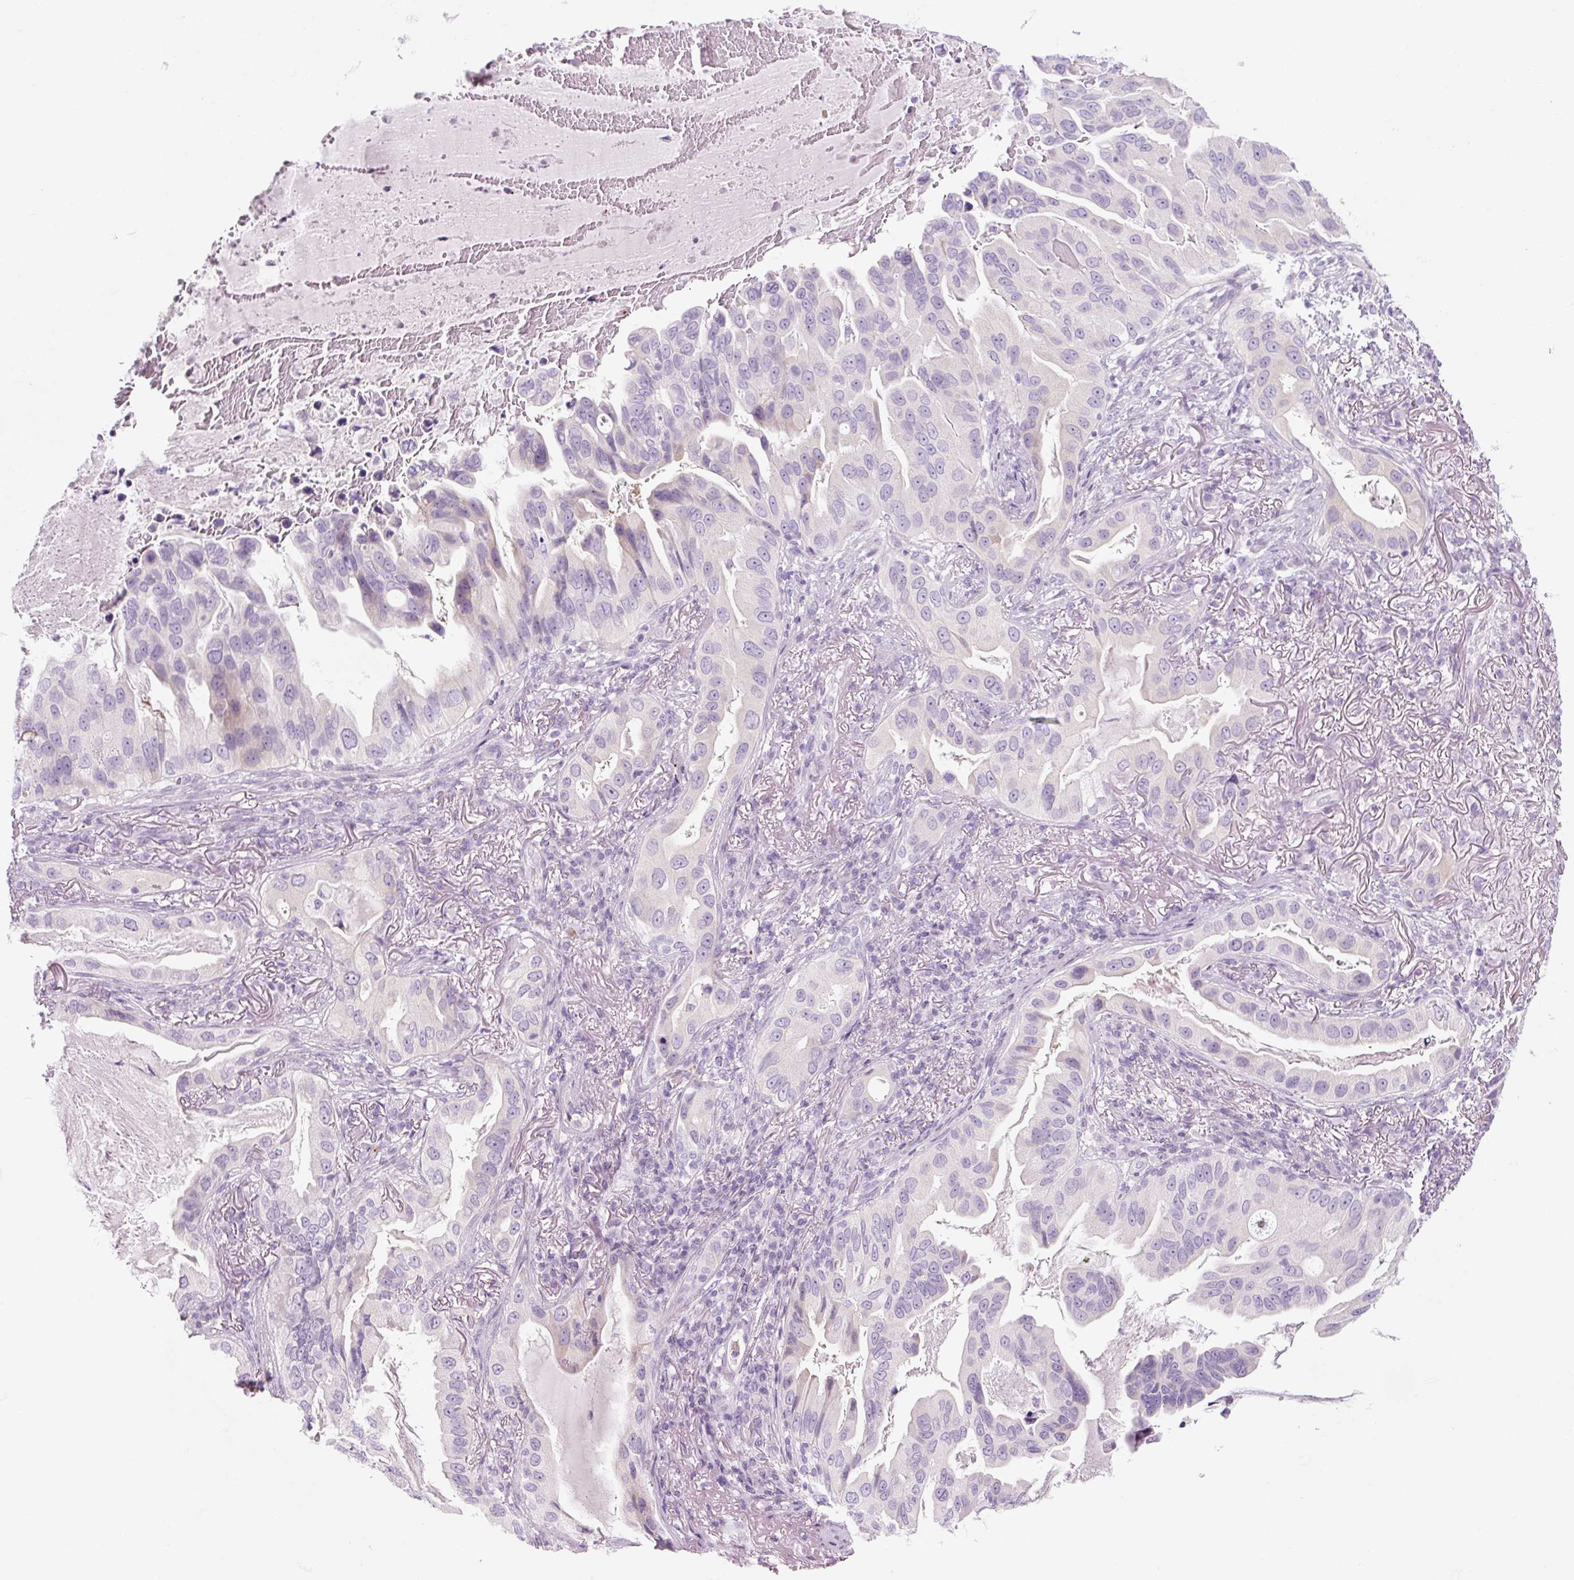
{"staining": {"intensity": "negative", "quantity": "none", "location": "none"}, "tissue": "lung cancer", "cell_type": "Tumor cells", "image_type": "cancer", "snomed": [{"axis": "morphology", "description": "Adenocarcinoma, NOS"}, {"axis": "topography", "description": "Lung"}], "caption": "Immunohistochemistry (IHC) of lung adenocarcinoma reveals no expression in tumor cells.", "gene": "PF4V1", "patient": {"sex": "female", "age": 69}}